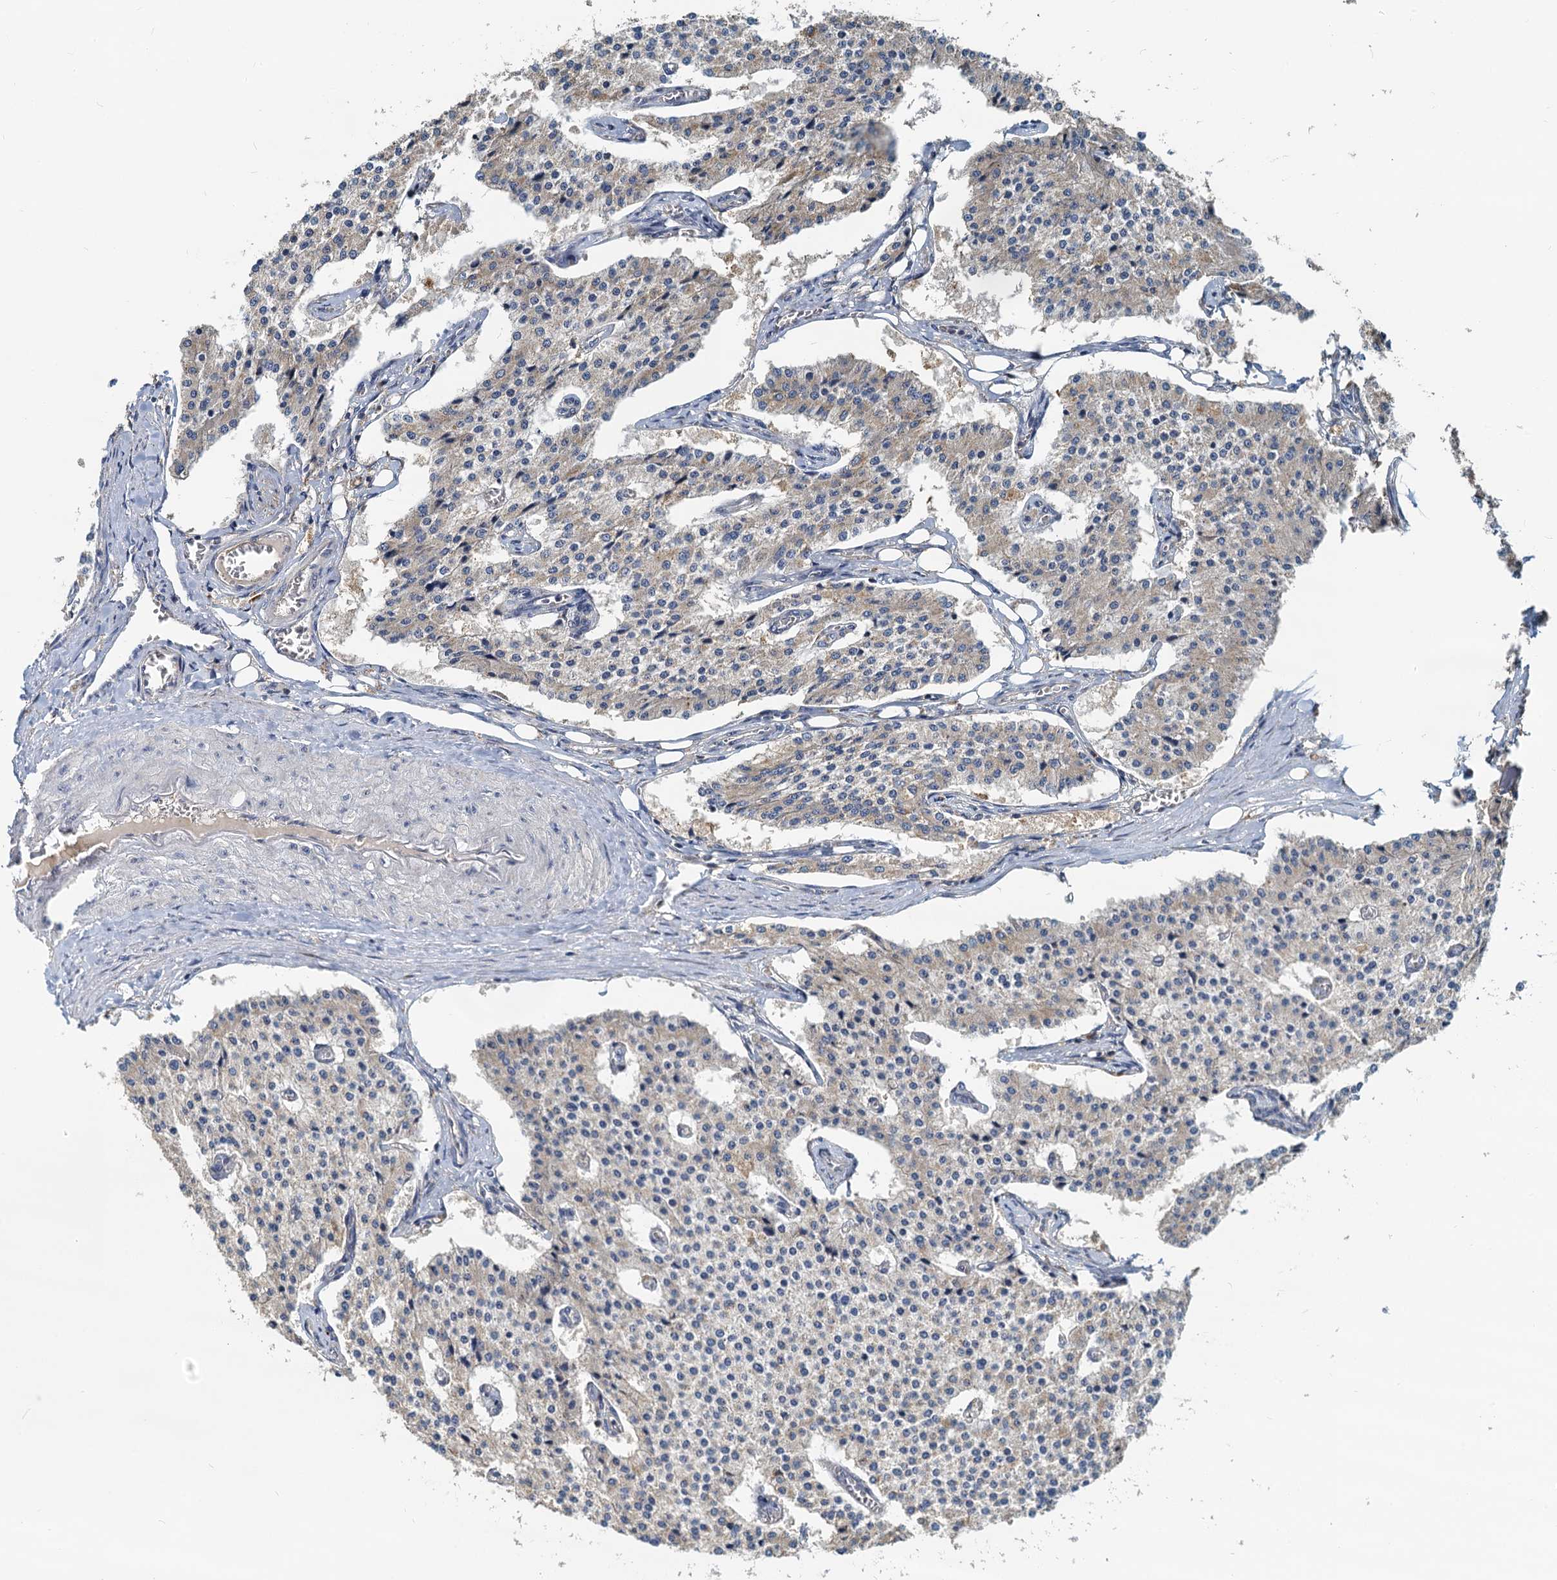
{"staining": {"intensity": "weak", "quantity": "<25%", "location": "cytoplasmic/membranous"}, "tissue": "carcinoid", "cell_type": "Tumor cells", "image_type": "cancer", "snomed": [{"axis": "morphology", "description": "Carcinoid, malignant, NOS"}, {"axis": "topography", "description": "Colon"}], "caption": "A high-resolution micrograph shows immunohistochemistry staining of carcinoid, which exhibits no significant expression in tumor cells.", "gene": "NKAPD1", "patient": {"sex": "female", "age": 52}}